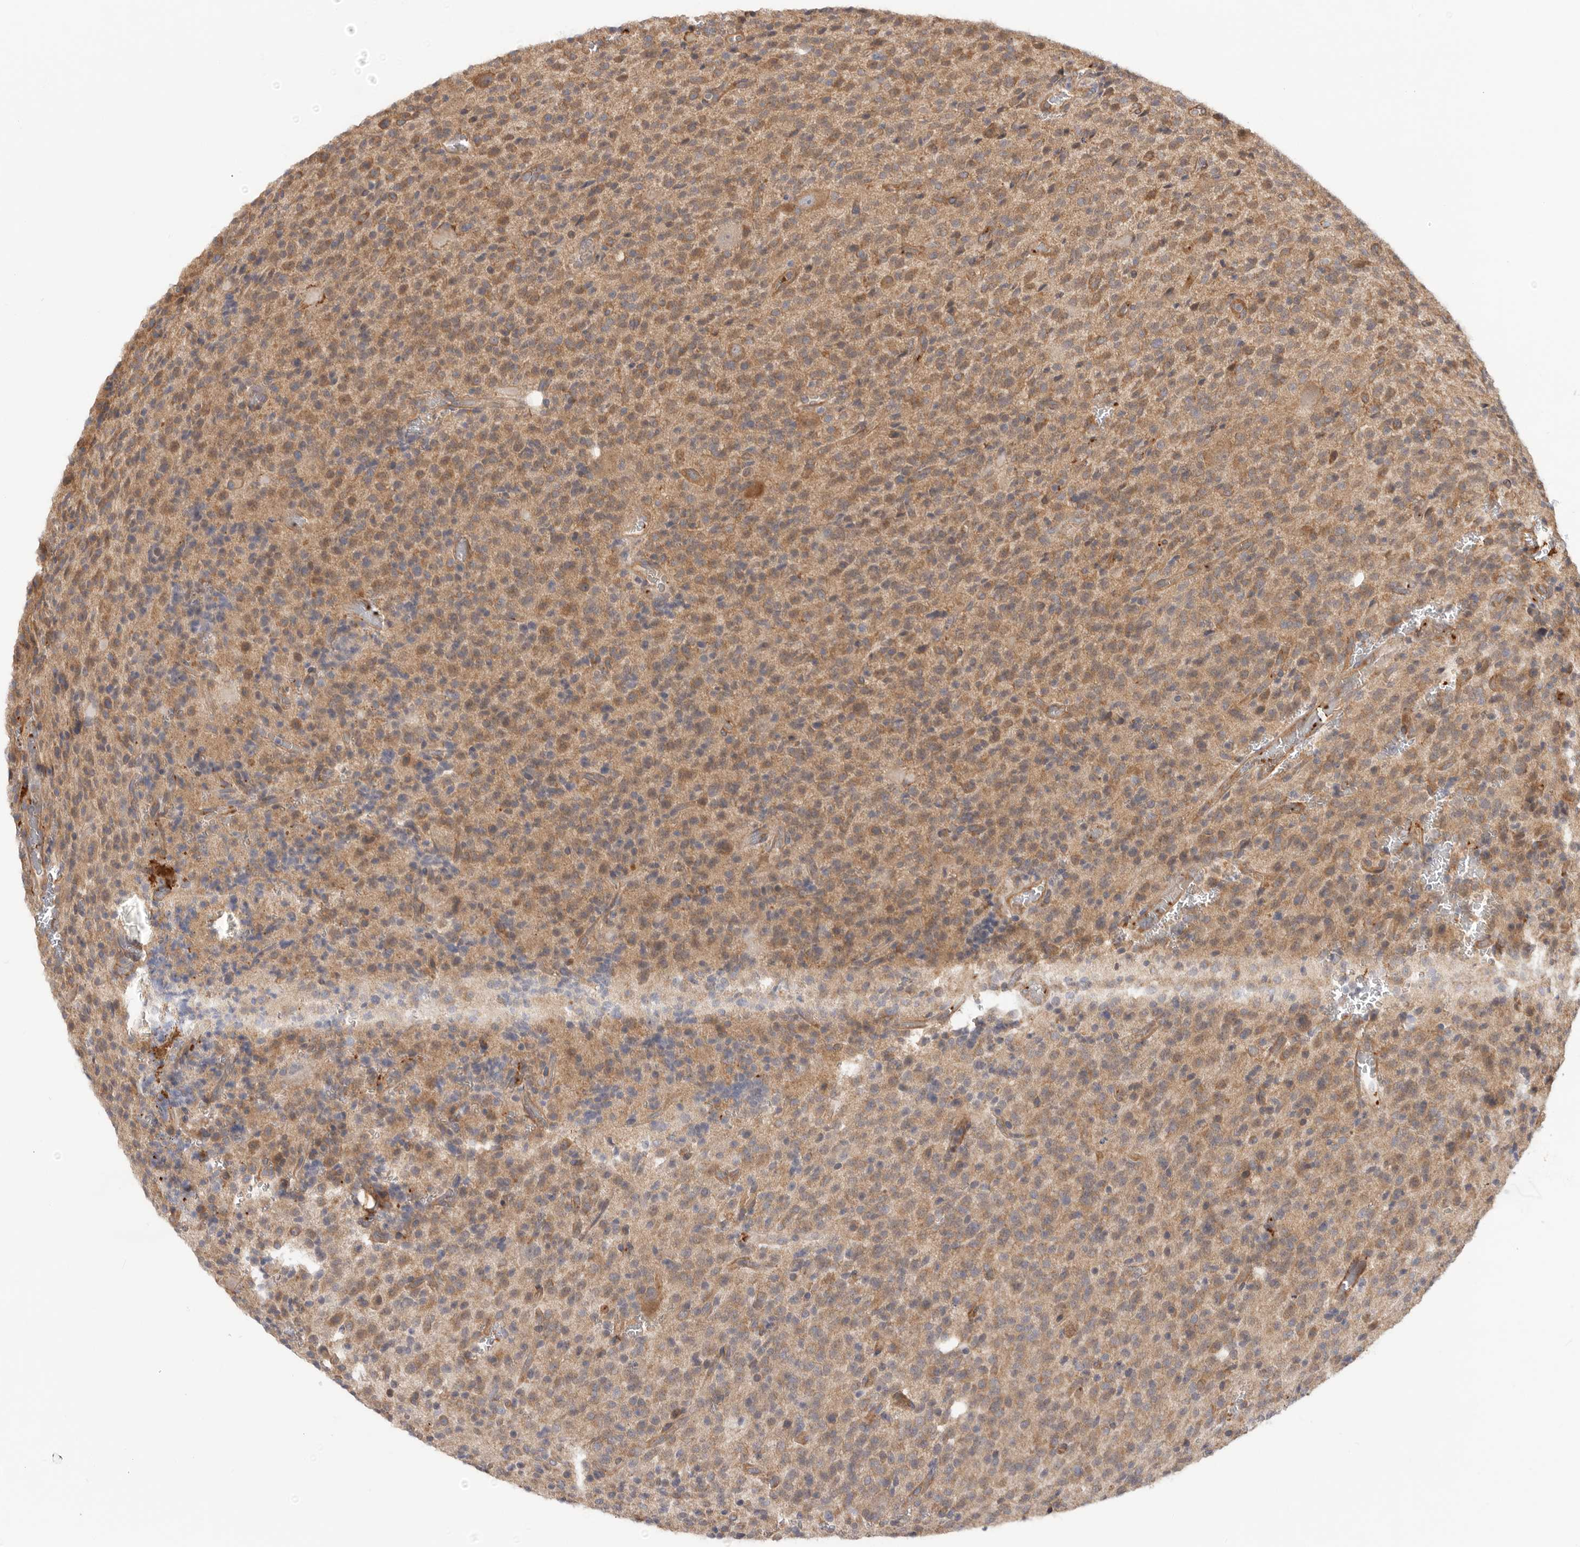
{"staining": {"intensity": "moderate", "quantity": "25%-75%", "location": "cytoplasmic/membranous"}, "tissue": "glioma", "cell_type": "Tumor cells", "image_type": "cancer", "snomed": [{"axis": "morphology", "description": "Glioma, malignant, High grade"}, {"axis": "topography", "description": "Brain"}], "caption": "Immunohistochemistry (IHC) micrograph of glioma stained for a protein (brown), which displays medium levels of moderate cytoplasmic/membranous positivity in approximately 25%-75% of tumor cells.", "gene": "CDC42BPB", "patient": {"sex": "male", "age": 34}}